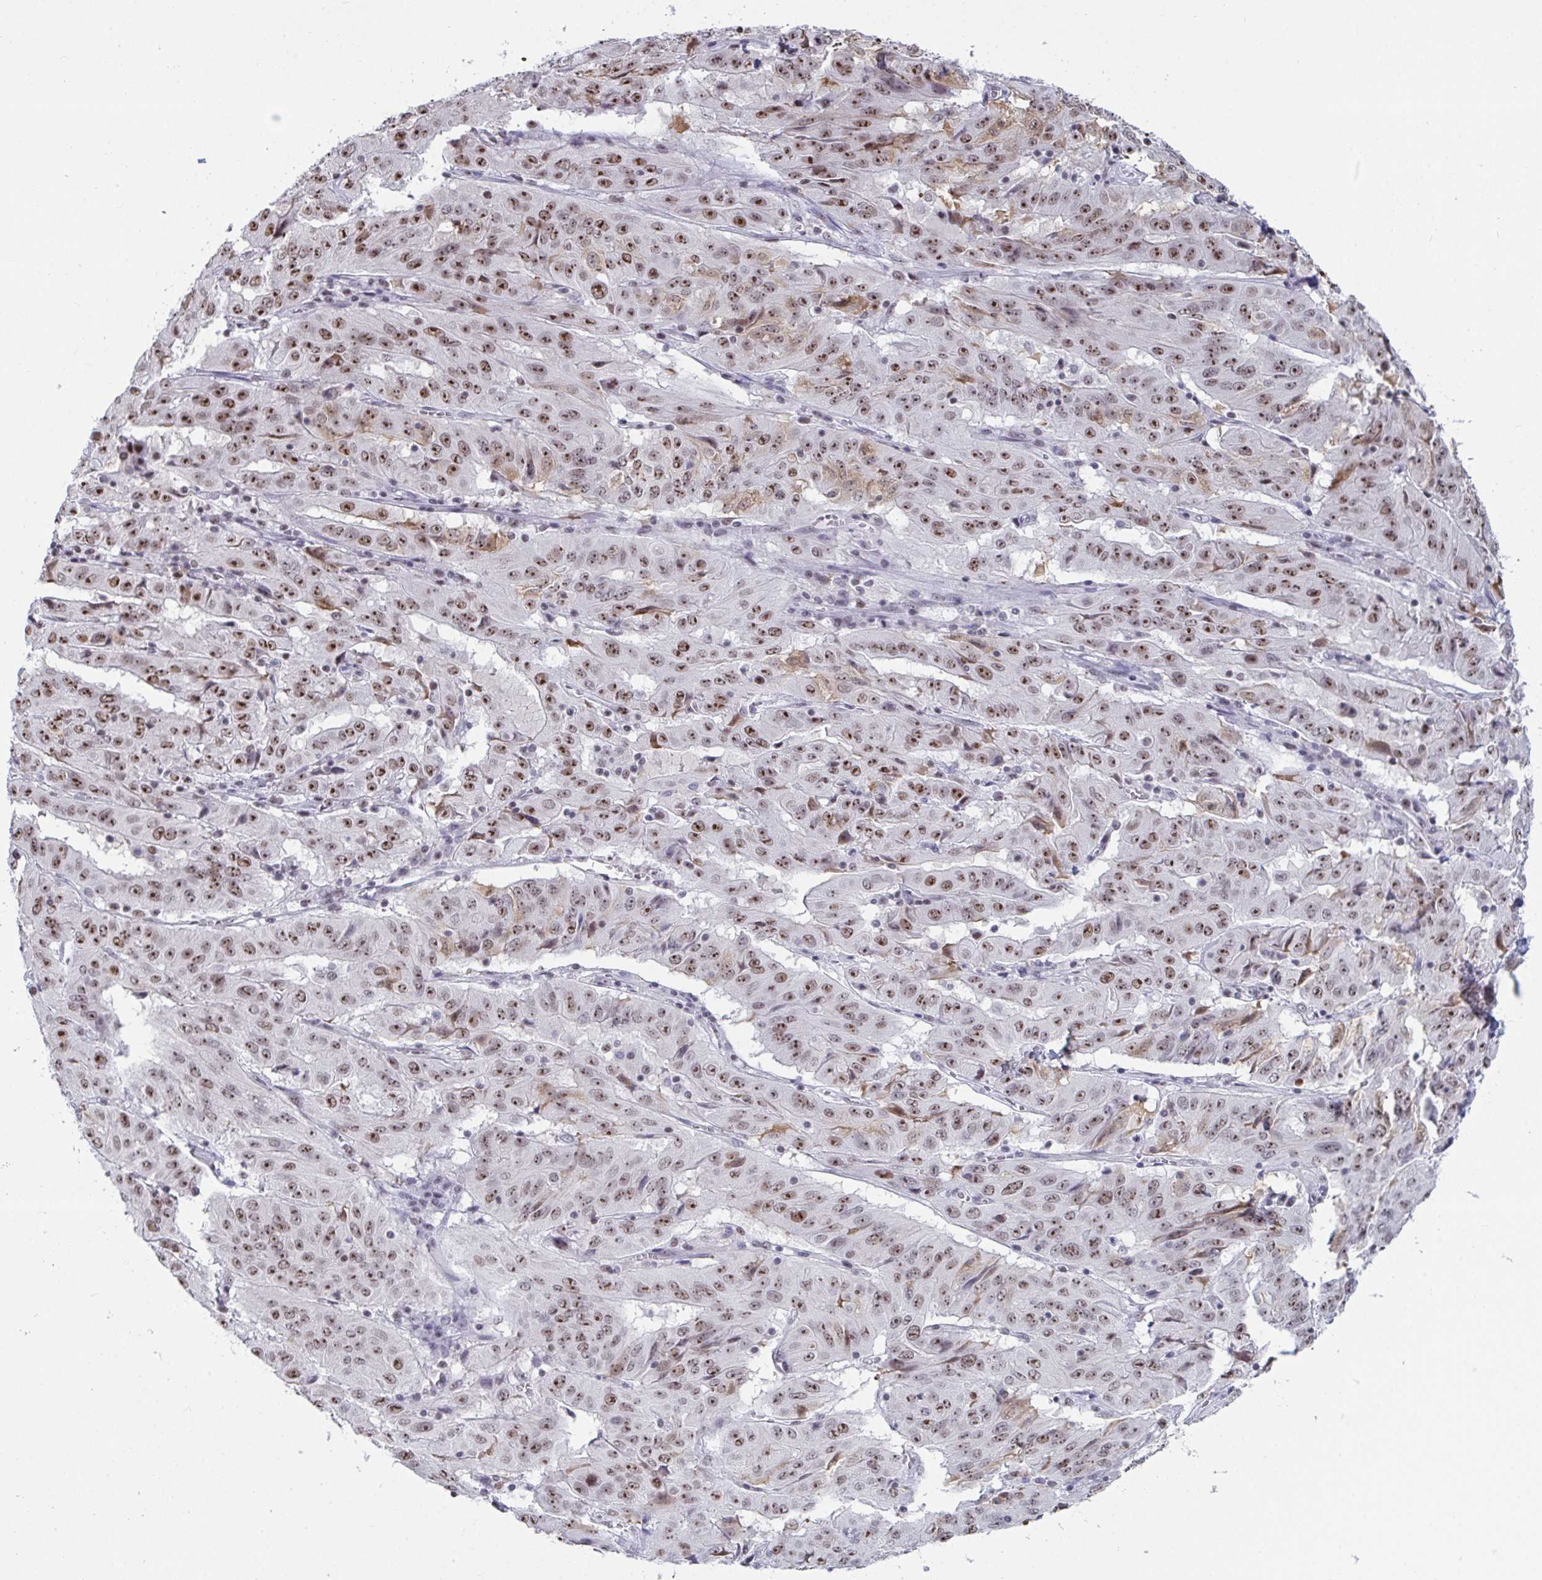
{"staining": {"intensity": "moderate", "quantity": ">75%", "location": "nuclear"}, "tissue": "pancreatic cancer", "cell_type": "Tumor cells", "image_type": "cancer", "snomed": [{"axis": "morphology", "description": "Adenocarcinoma, NOS"}, {"axis": "topography", "description": "Pancreas"}], "caption": "The photomicrograph reveals a brown stain indicating the presence of a protein in the nuclear of tumor cells in pancreatic adenocarcinoma.", "gene": "SUPT16H", "patient": {"sex": "male", "age": 63}}